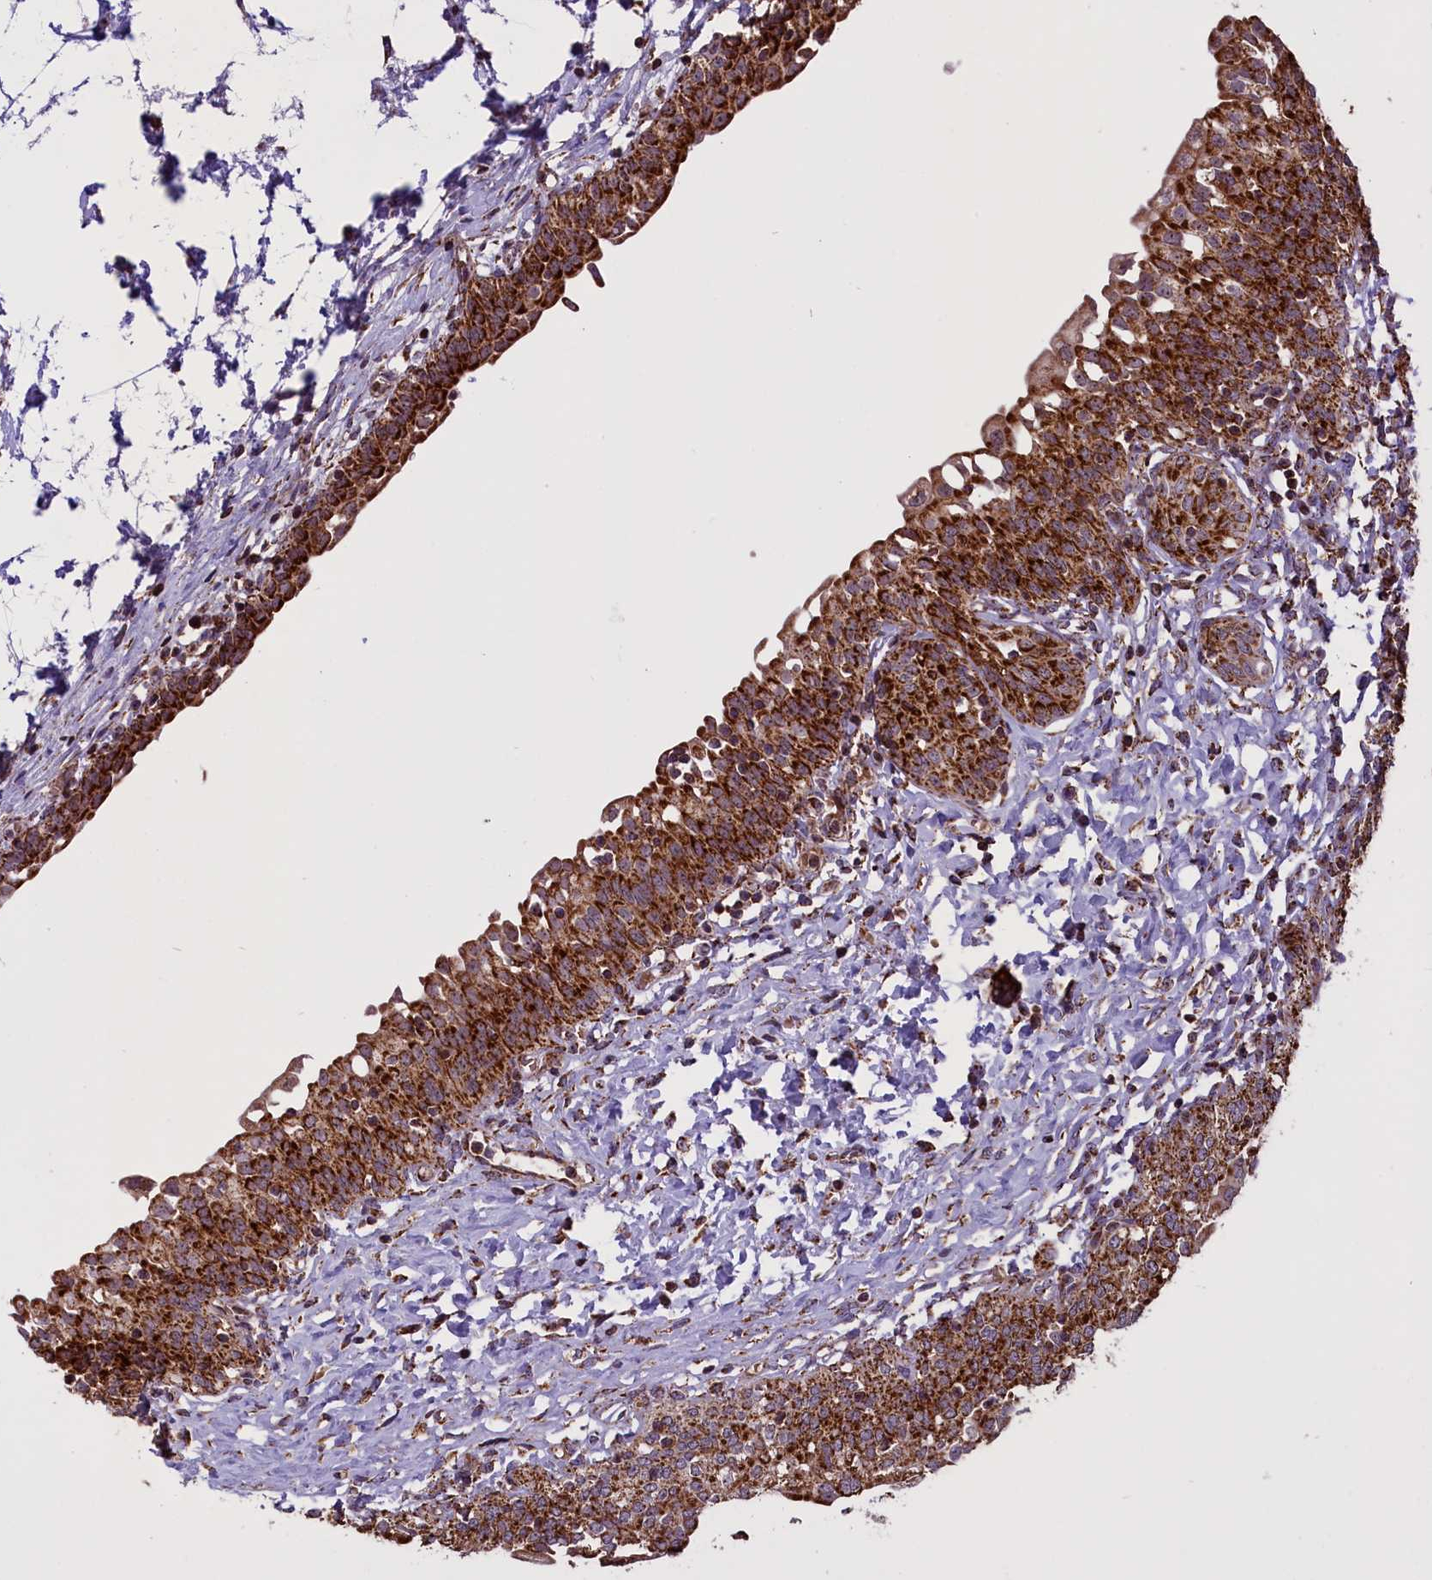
{"staining": {"intensity": "strong", "quantity": ">75%", "location": "cytoplasmic/membranous"}, "tissue": "urinary bladder", "cell_type": "Urothelial cells", "image_type": "normal", "snomed": [{"axis": "morphology", "description": "Normal tissue, NOS"}, {"axis": "topography", "description": "Urinary bladder"}], "caption": "Urinary bladder stained with a protein marker shows strong staining in urothelial cells.", "gene": "NDUFS5", "patient": {"sex": "male", "age": 55}}